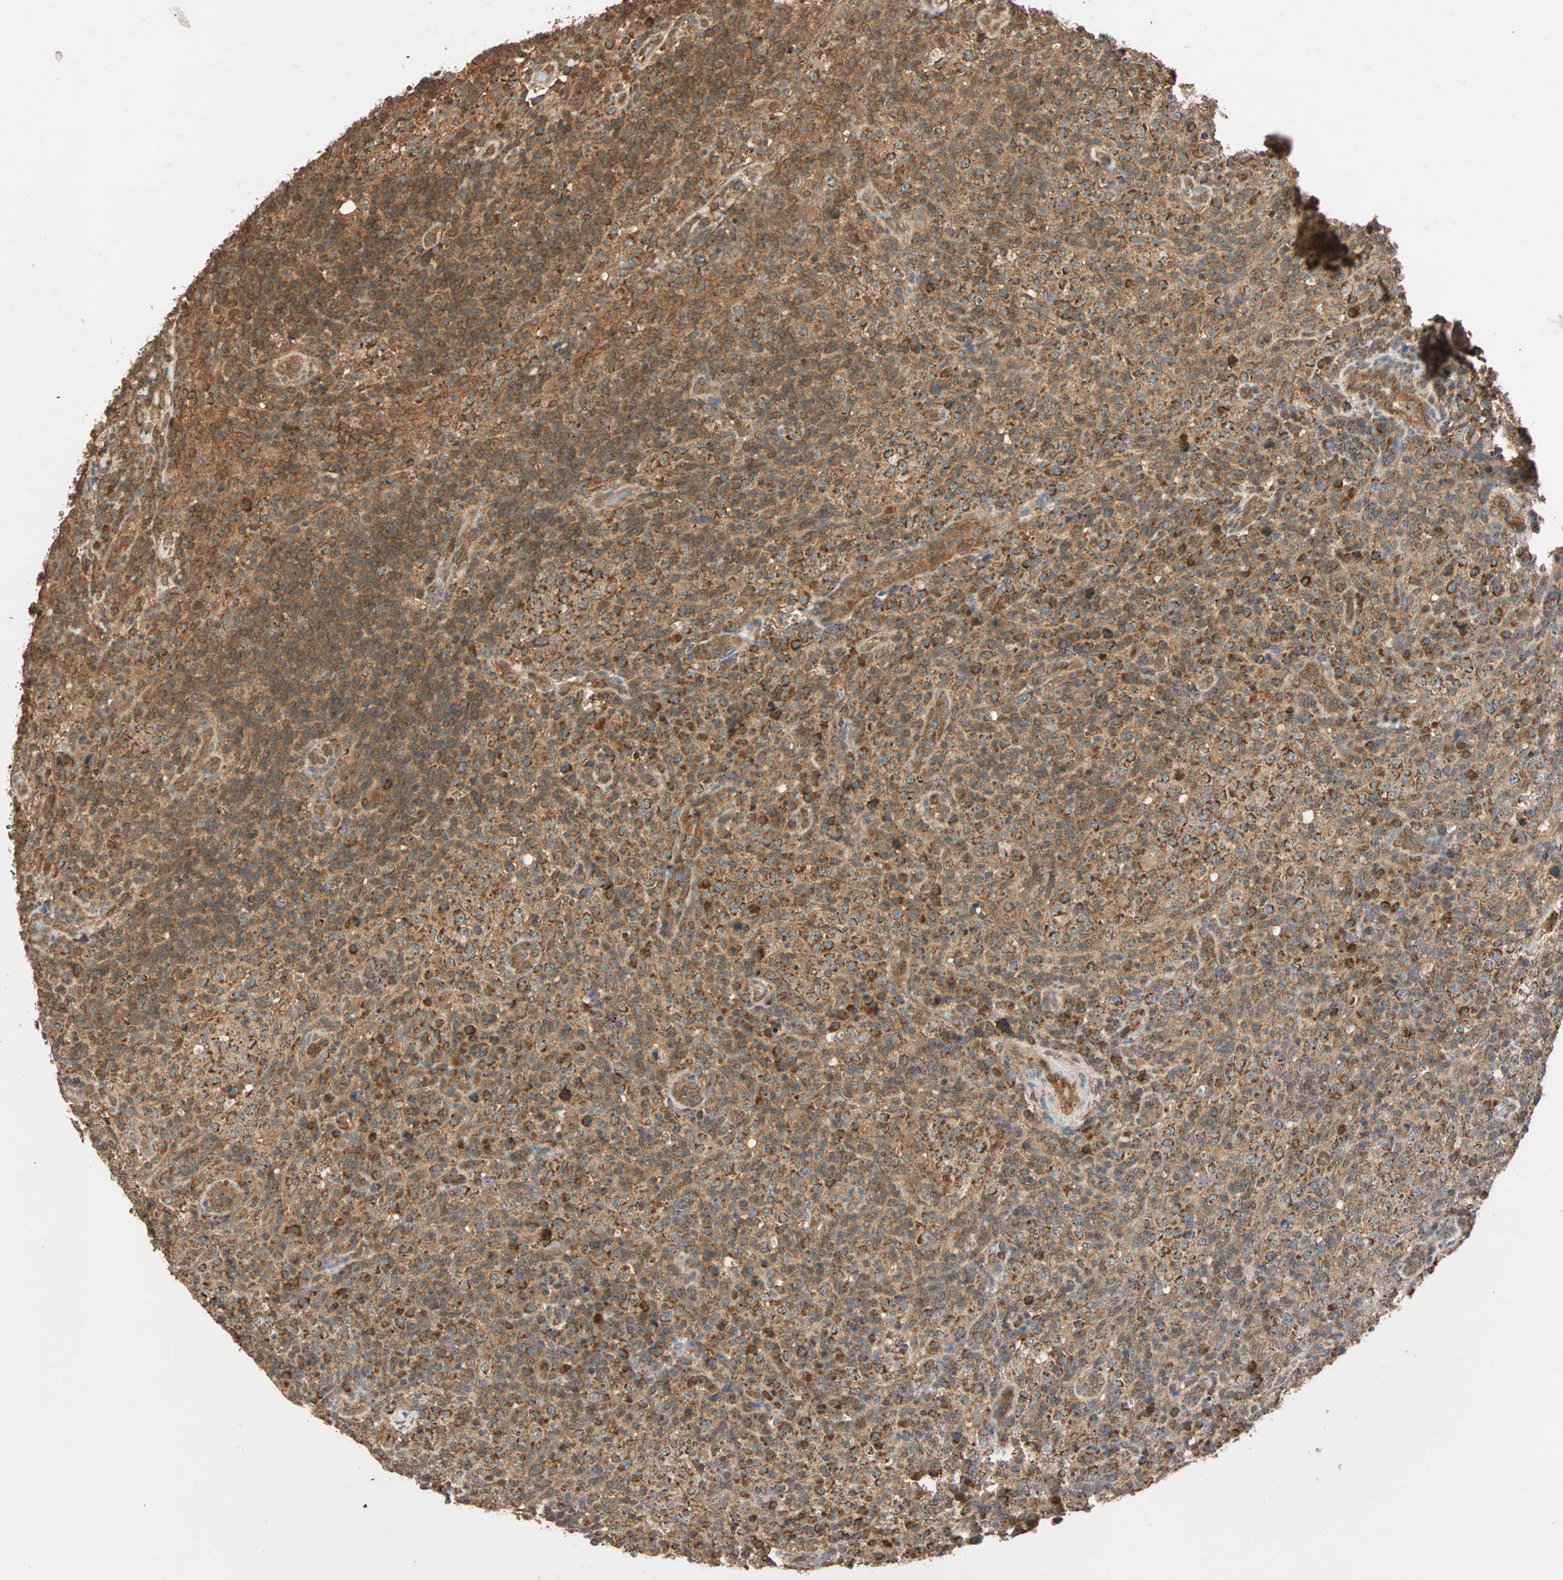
{"staining": {"intensity": "strong", "quantity": ">75%", "location": "cytoplasmic/membranous"}, "tissue": "lymphoma", "cell_type": "Tumor cells", "image_type": "cancer", "snomed": [{"axis": "morphology", "description": "Malignant lymphoma, non-Hodgkin's type, High grade"}, {"axis": "topography", "description": "Lymph node"}], "caption": "Protein staining reveals strong cytoplasmic/membranous expression in approximately >75% of tumor cells in lymphoma. The protein is shown in brown color, while the nuclei are stained blue.", "gene": "MAPK1", "patient": {"sex": "female", "age": 76}}